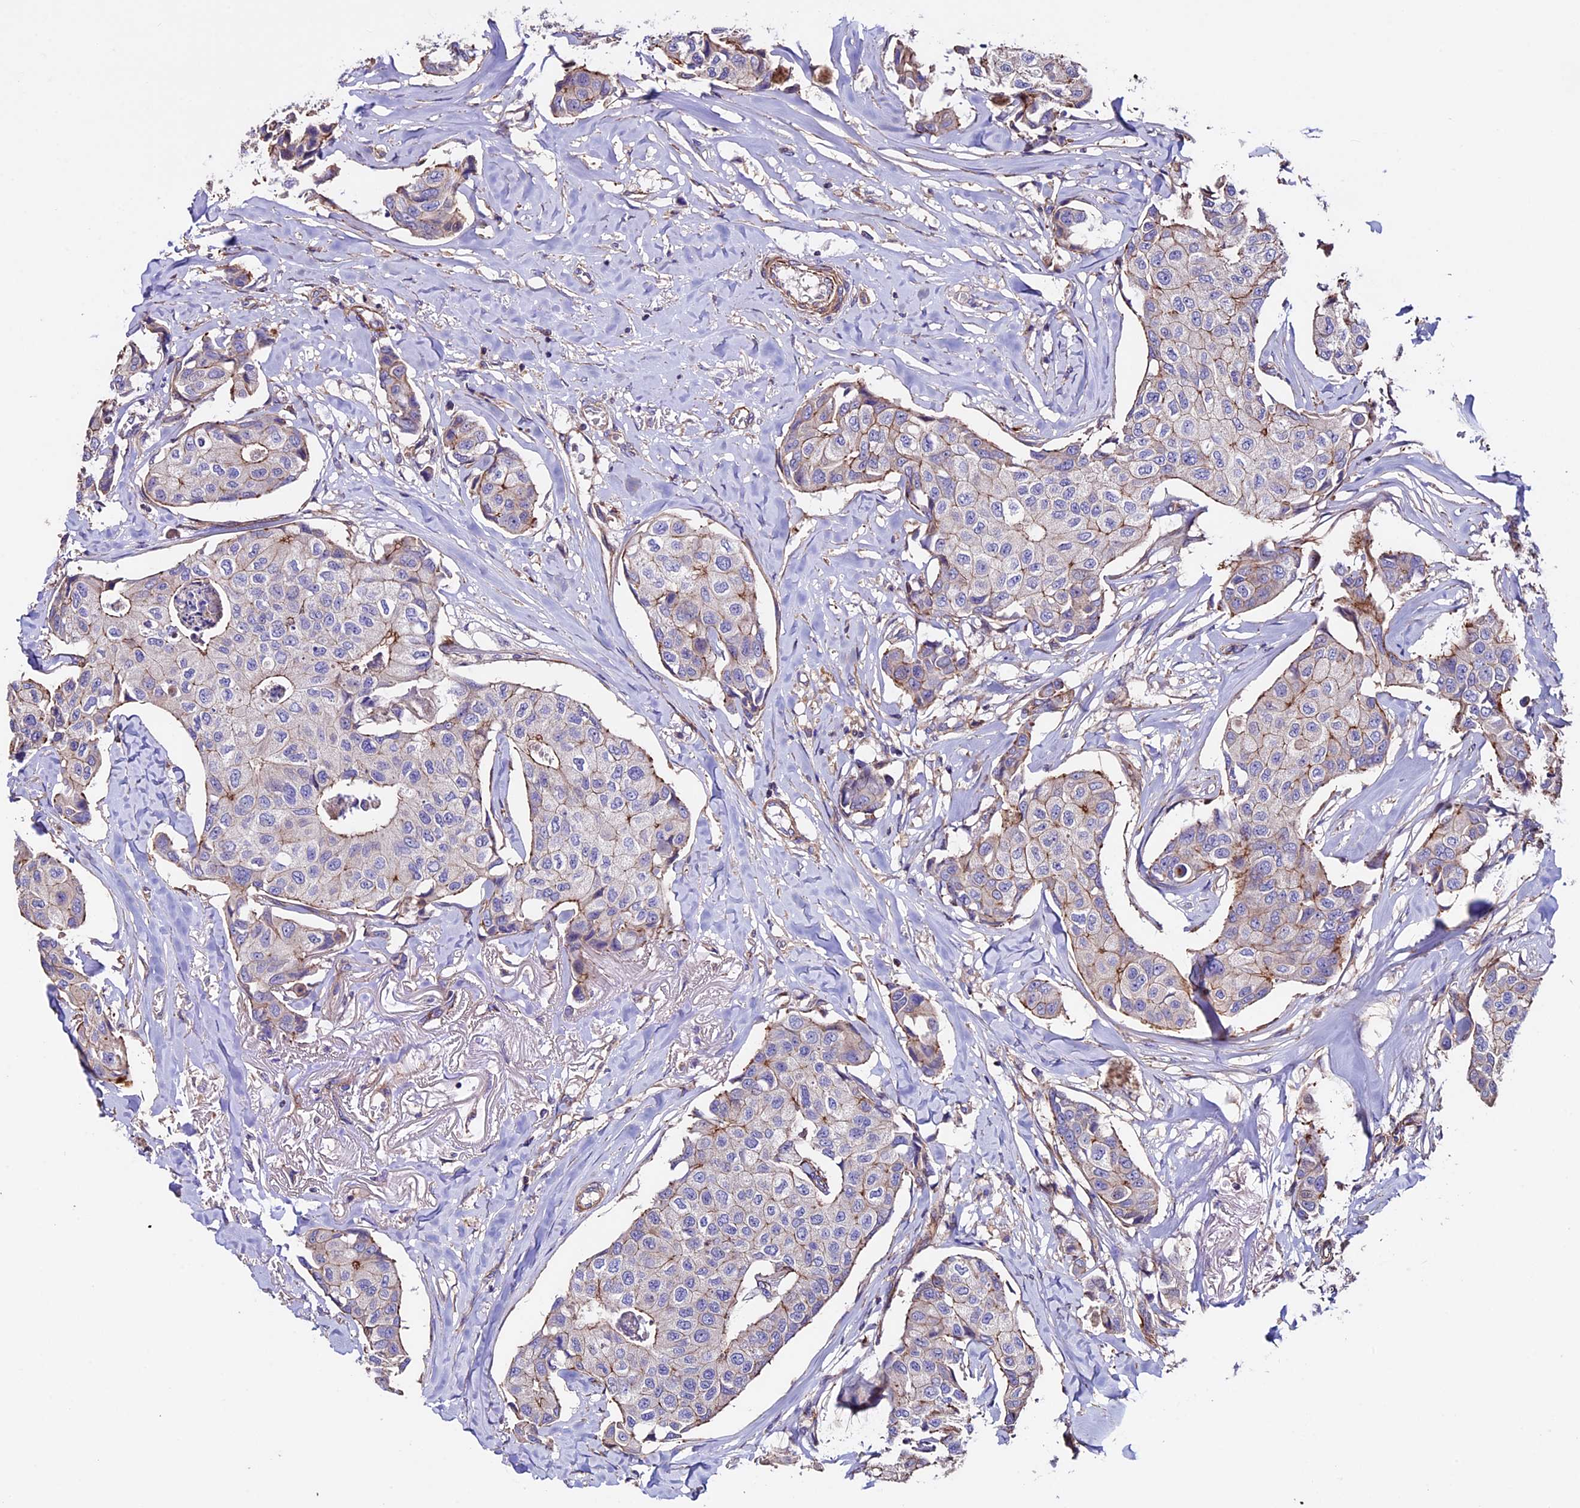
{"staining": {"intensity": "weak", "quantity": "25%-75%", "location": "cytoplasmic/membranous"}, "tissue": "breast cancer", "cell_type": "Tumor cells", "image_type": "cancer", "snomed": [{"axis": "morphology", "description": "Duct carcinoma"}, {"axis": "topography", "description": "Breast"}], "caption": "Intraductal carcinoma (breast) stained with a protein marker displays weak staining in tumor cells.", "gene": "EVA1B", "patient": {"sex": "female", "age": 80}}